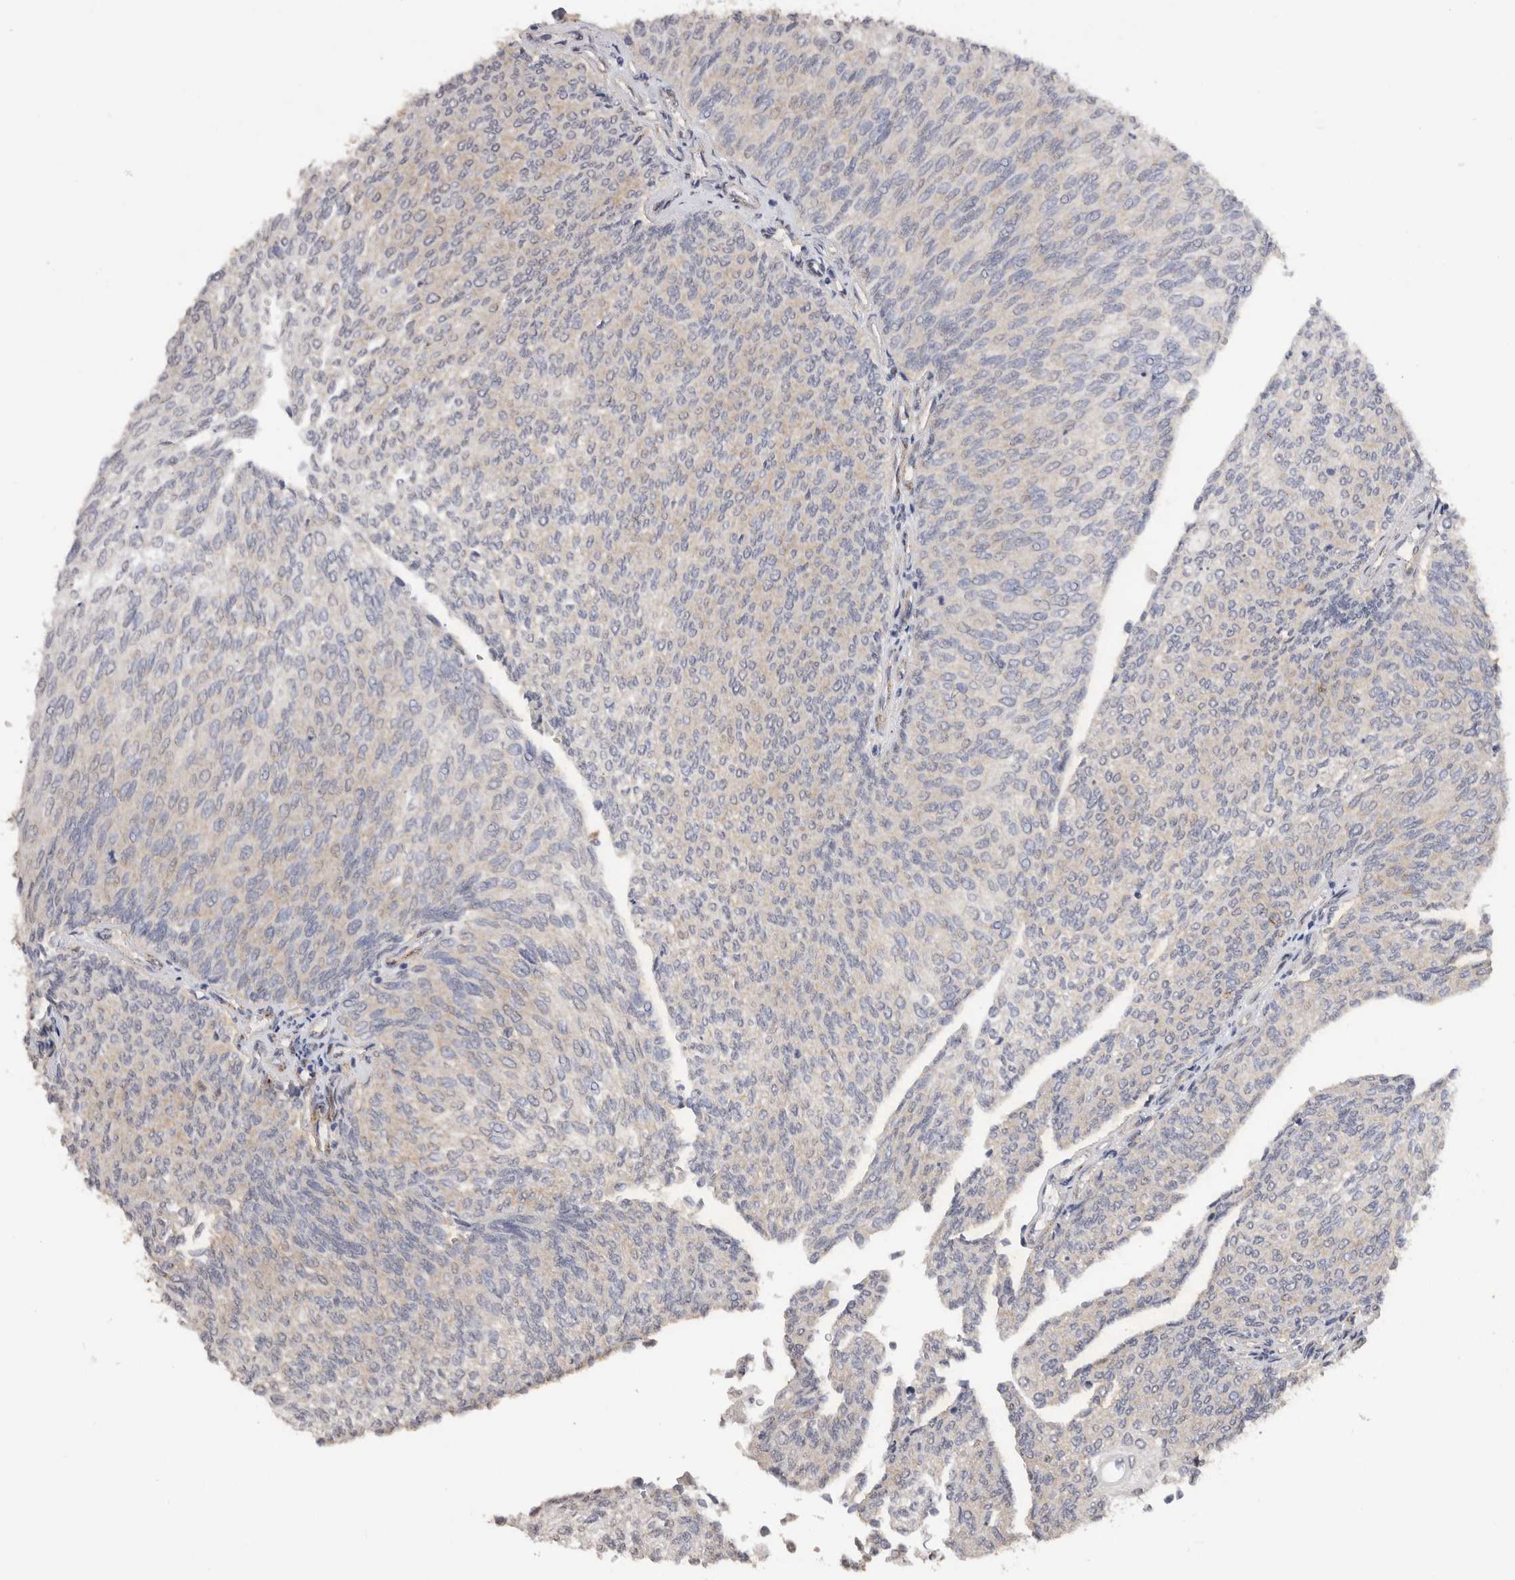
{"staining": {"intensity": "negative", "quantity": "none", "location": "none"}, "tissue": "urothelial cancer", "cell_type": "Tumor cells", "image_type": "cancer", "snomed": [{"axis": "morphology", "description": "Urothelial carcinoma, Low grade"}, {"axis": "topography", "description": "Urinary bladder"}], "caption": "Tumor cells show no significant protein staining in urothelial cancer.", "gene": "CDH6", "patient": {"sex": "female", "age": 79}}